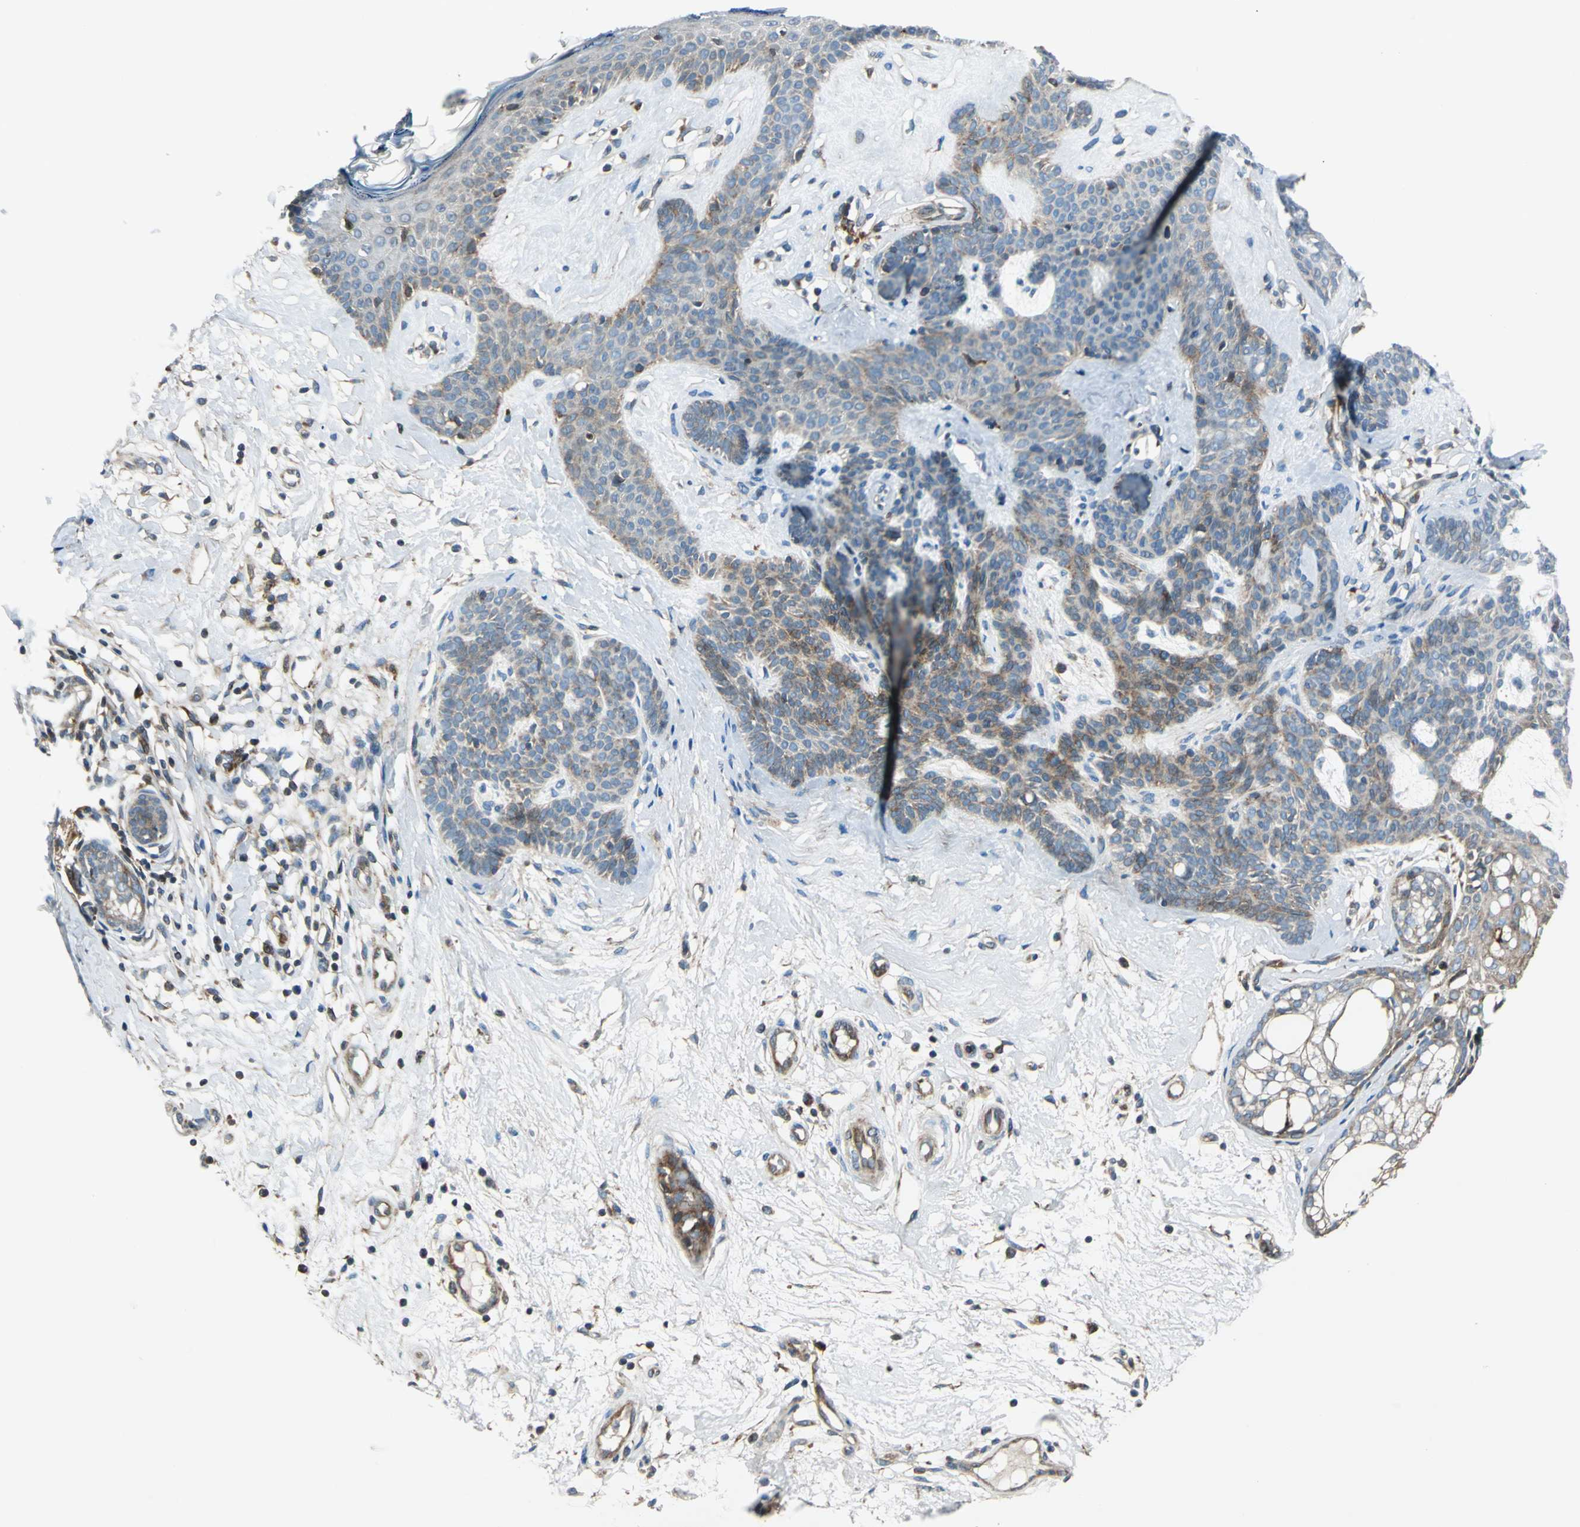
{"staining": {"intensity": "moderate", "quantity": "25%-75%", "location": "cytoplasmic/membranous"}, "tissue": "skin cancer", "cell_type": "Tumor cells", "image_type": "cancer", "snomed": [{"axis": "morphology", "description": "Developmental malformation"}, {"axis": "morphology", "description": "Basal cell carcinoma"}, {"axis": "topography", "description": "Skin"}], "caption": "High-power microscopy captured an immunohistochemistry photomicrograph of basal cell carcinoma (skin), revealing moderate cytoplasmic/membranous expression in about 25%-75% of tumor cells.", "gene": "HTATIP2", "patient": {"sex": "female", "age": 62}}